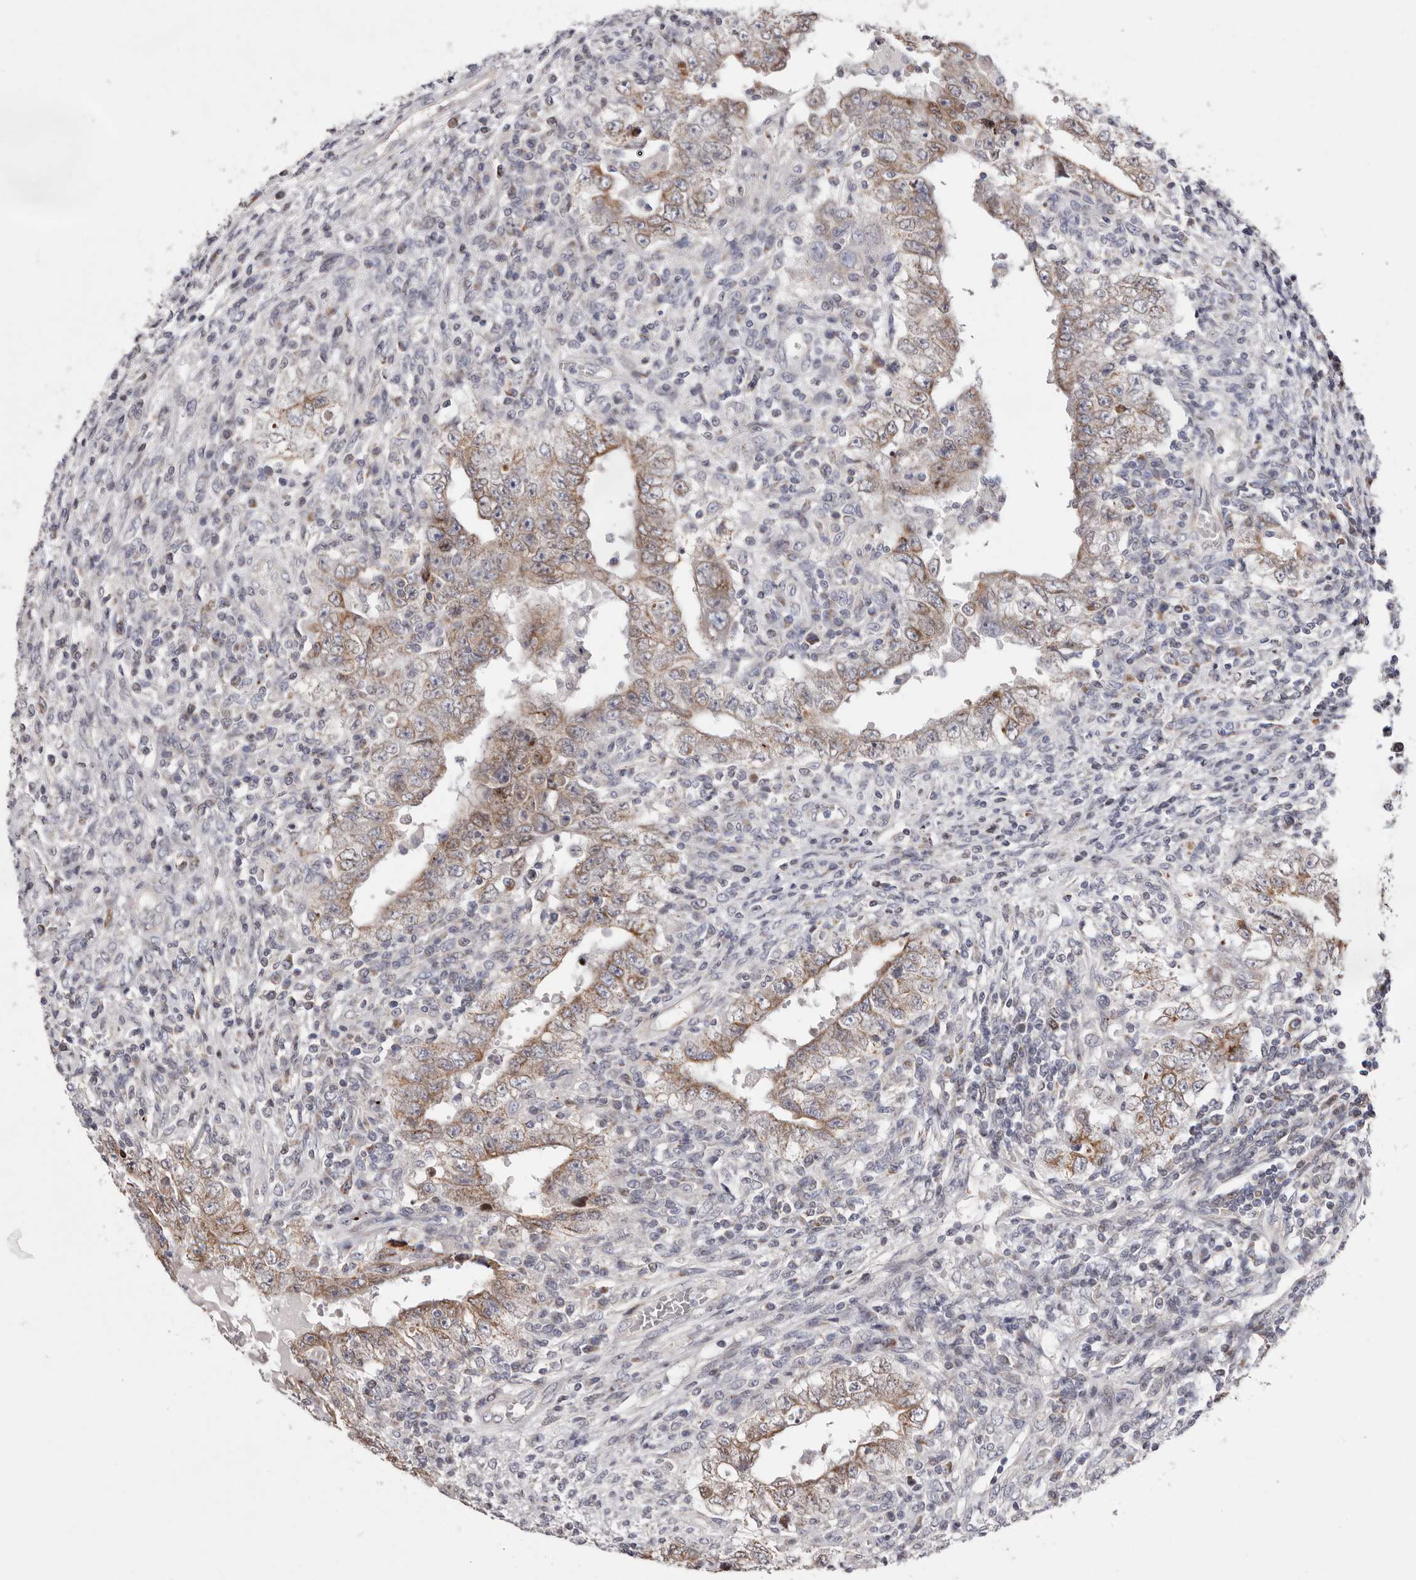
{"staining": {"intensity": "moderate", "quantity": ">75%", "location": "cytoplasmic/membranous"}, "tissue": "testis cancer", "cell_type": "Tumor cells", "image_type": "cancer", "snomed": [{"axis": "morphology", "description": "Carcinoma, Embryonal, NOS"}, {"axis": "topography", "description": "Testis"}], "caption": "IHC (DAB (3,3'-diaminobenzidine)) staining of human testis cancer displays moderate cytoplasmic/membranous protein positivity in about >75% of tumor cells.", "gene": "TIMM17B", "patient": {"sex": "male", "age": 26}}